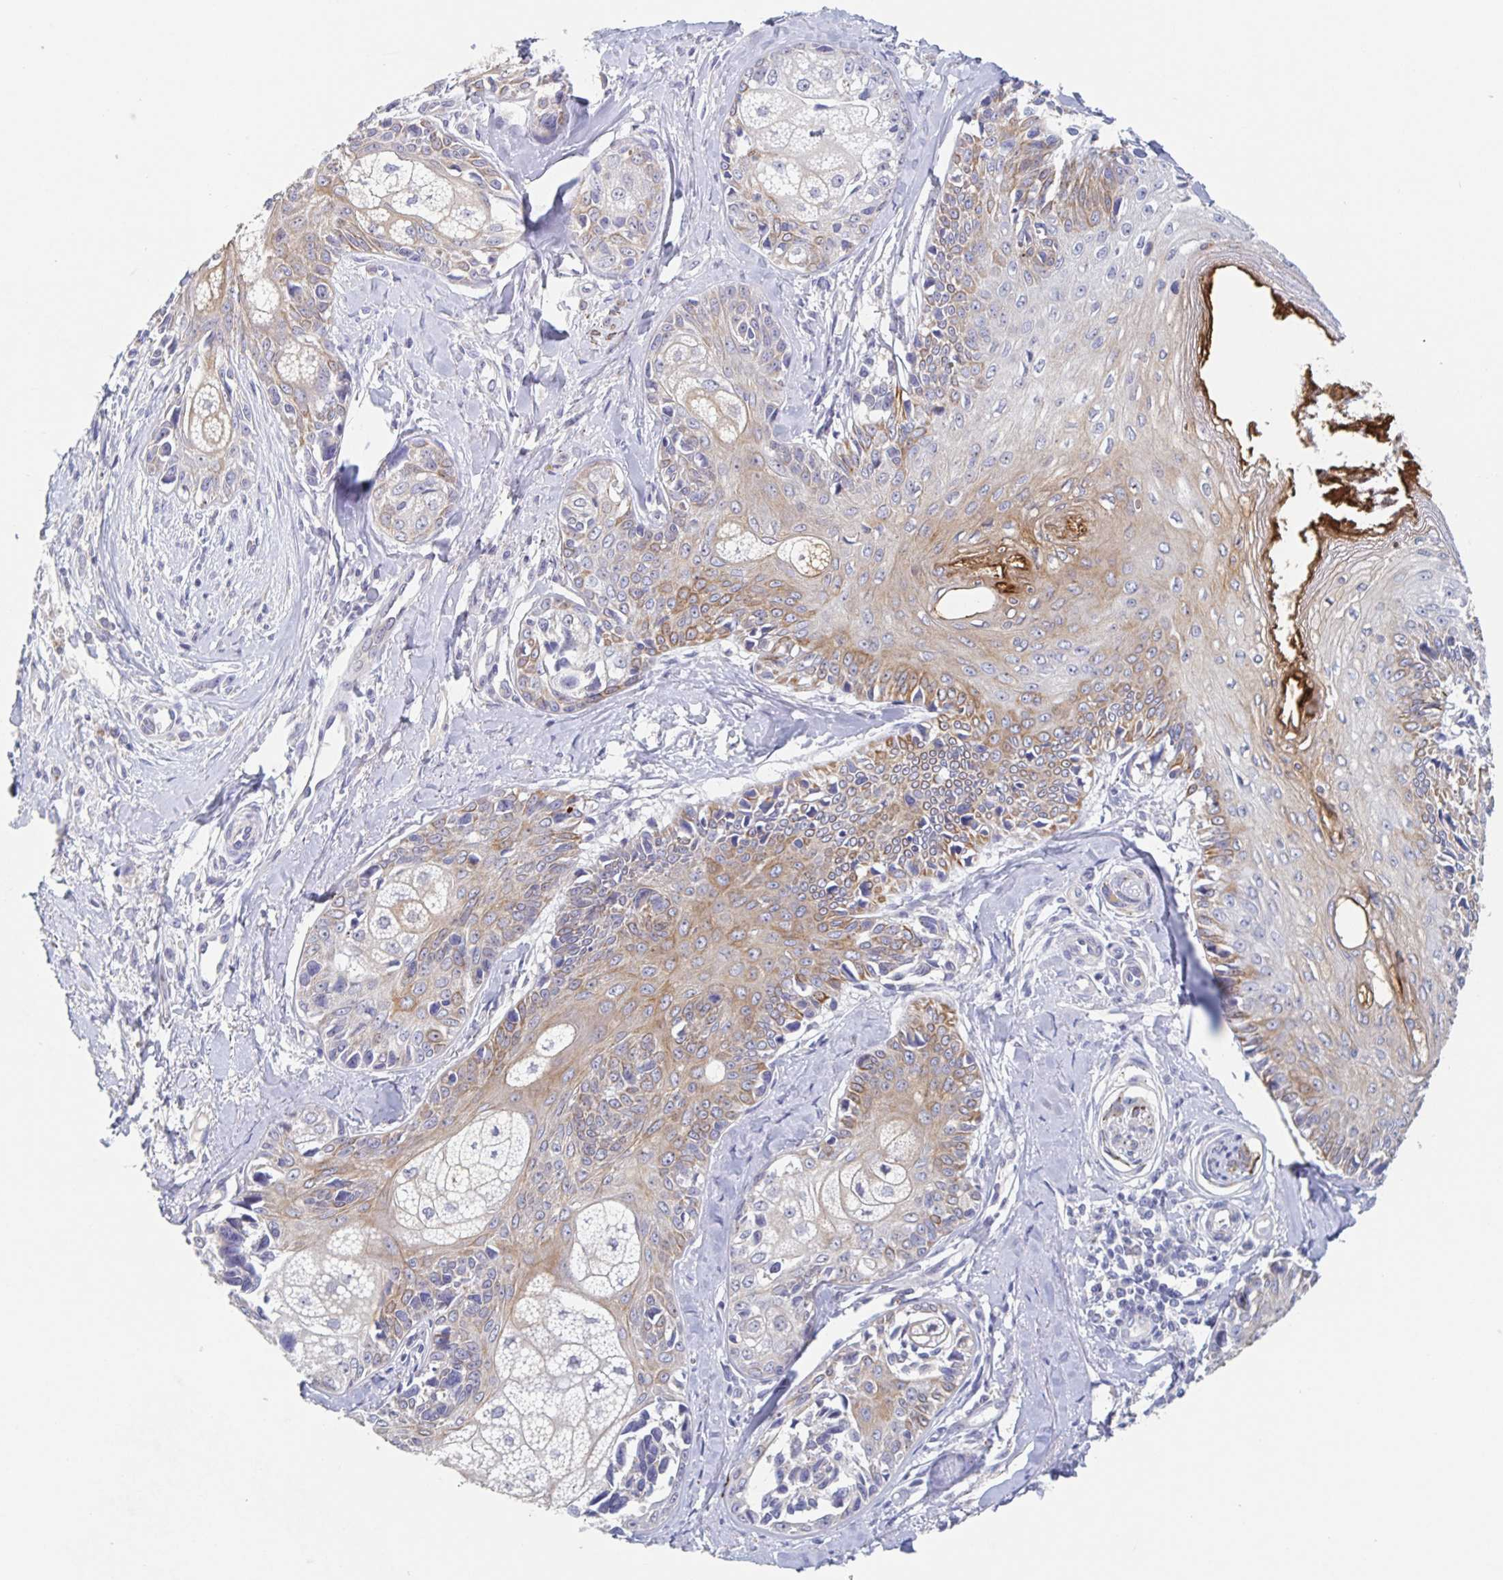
{"staining": {"intensity": "weak", "quantity": "25%-75%", "location": "cytoplasmic/membranous"}, "tissue": "melanoma", "cell_type": "Tumor cells", "image_type": "cancer", "snomed": [{"axis": "morphology", "description": "Malignant melanoma, NOS"}, {"axis": "topography", "description": "Skin"}], "caption": "Immunohistochemistry photomicrograph of malignant melanoma stained for a protein (brown), which reveals low levels of weak cytoplasmic/membranous positivity in approximately 25%-75% of tumor cells.", "gene": "CDC42BPG", "patient": {"sex": "female", "age": 86}}